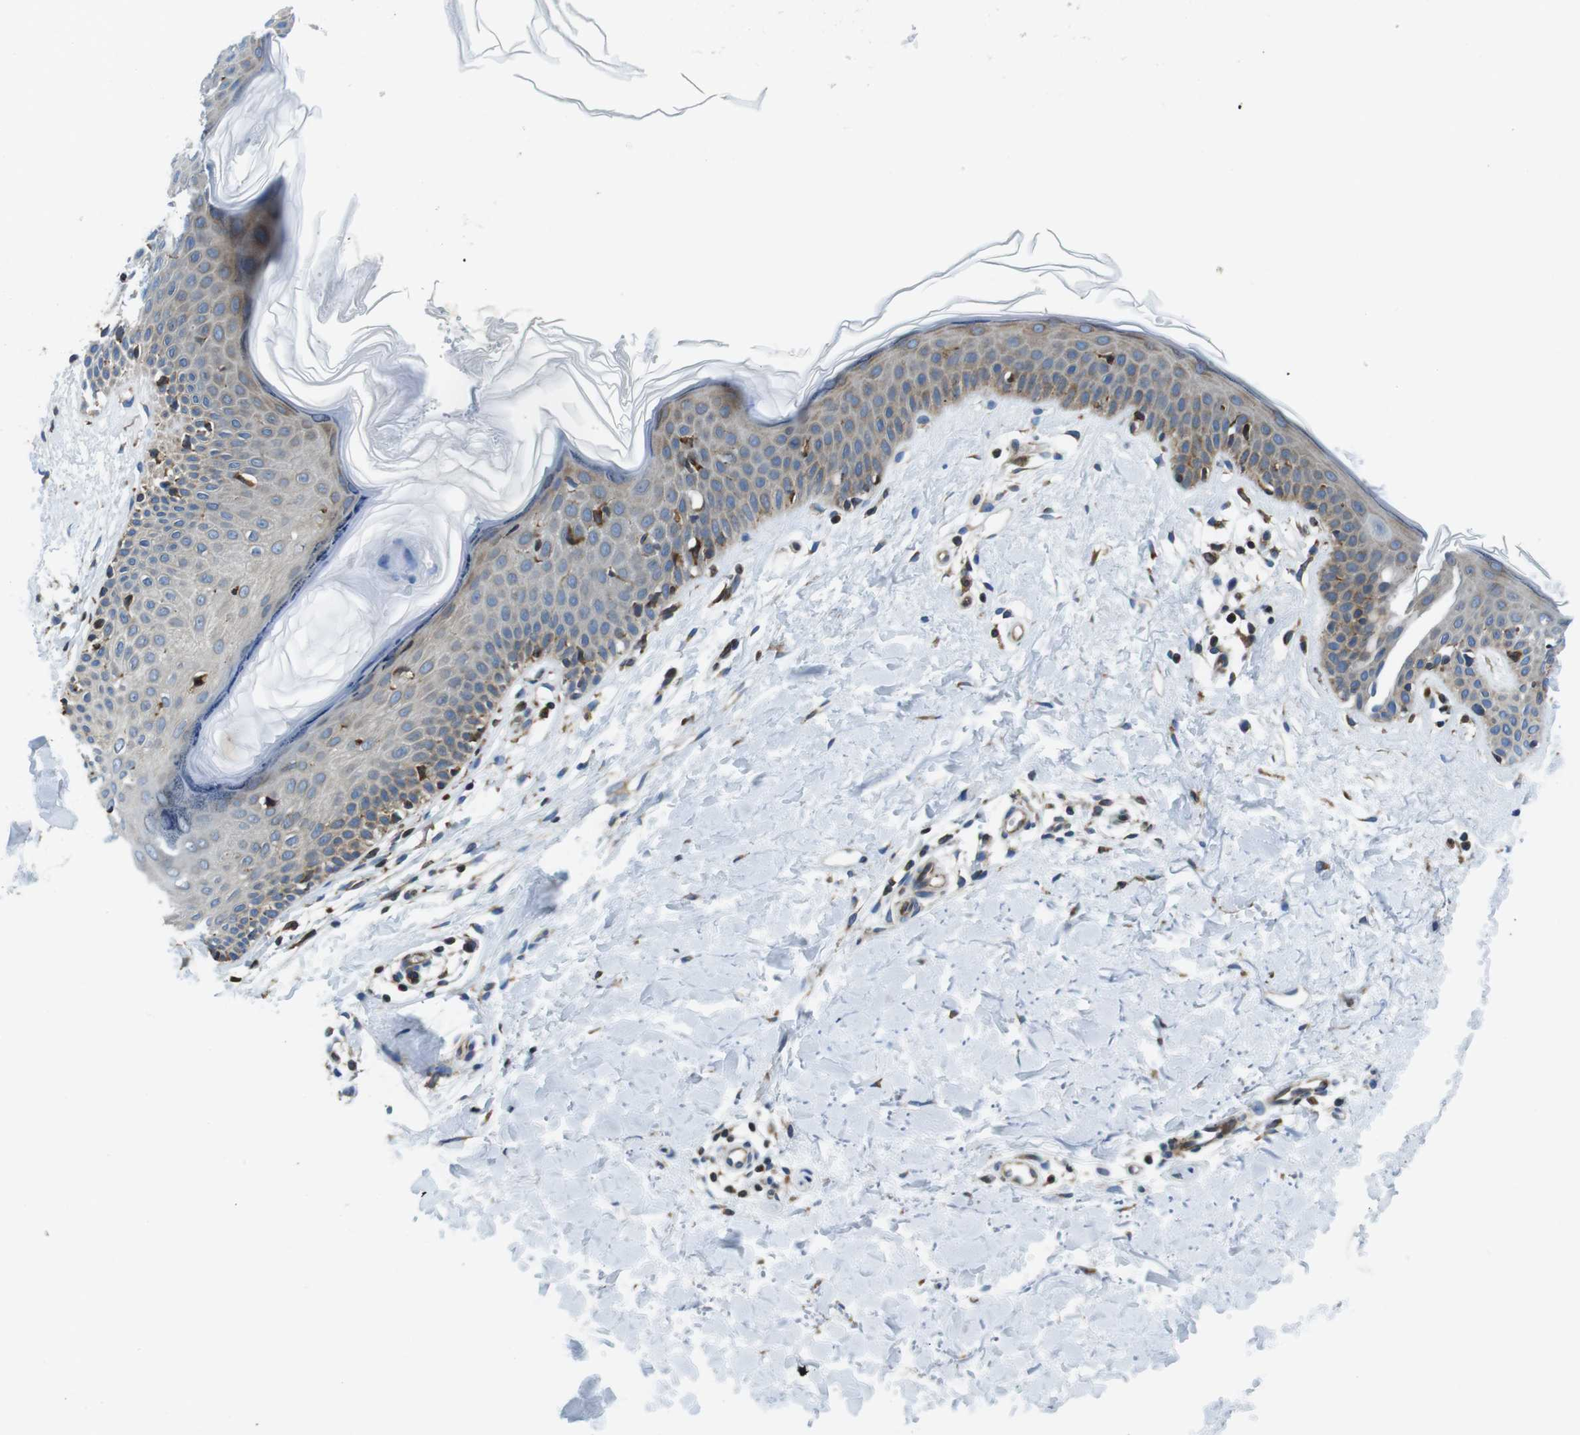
{"staining": {"intensity": "moderate", "quantity": ">75%", "location": "cytoplasmic/membranous"}, "tissue": "skin", "cell_type": "Fibroblasts", "image_type": "normal", "snomed": [{"axis": "morphology", "description": "Normal tissue, NOS"}, {"axis": "topography", "description": "Skin"}], "caption": "Moderate cytoplasmic/membranous positivity is seen in about >75% of fibroblasts in normal skin.", "gene": "UGGT1", "patient": {"sex": "female", "age": 56}}